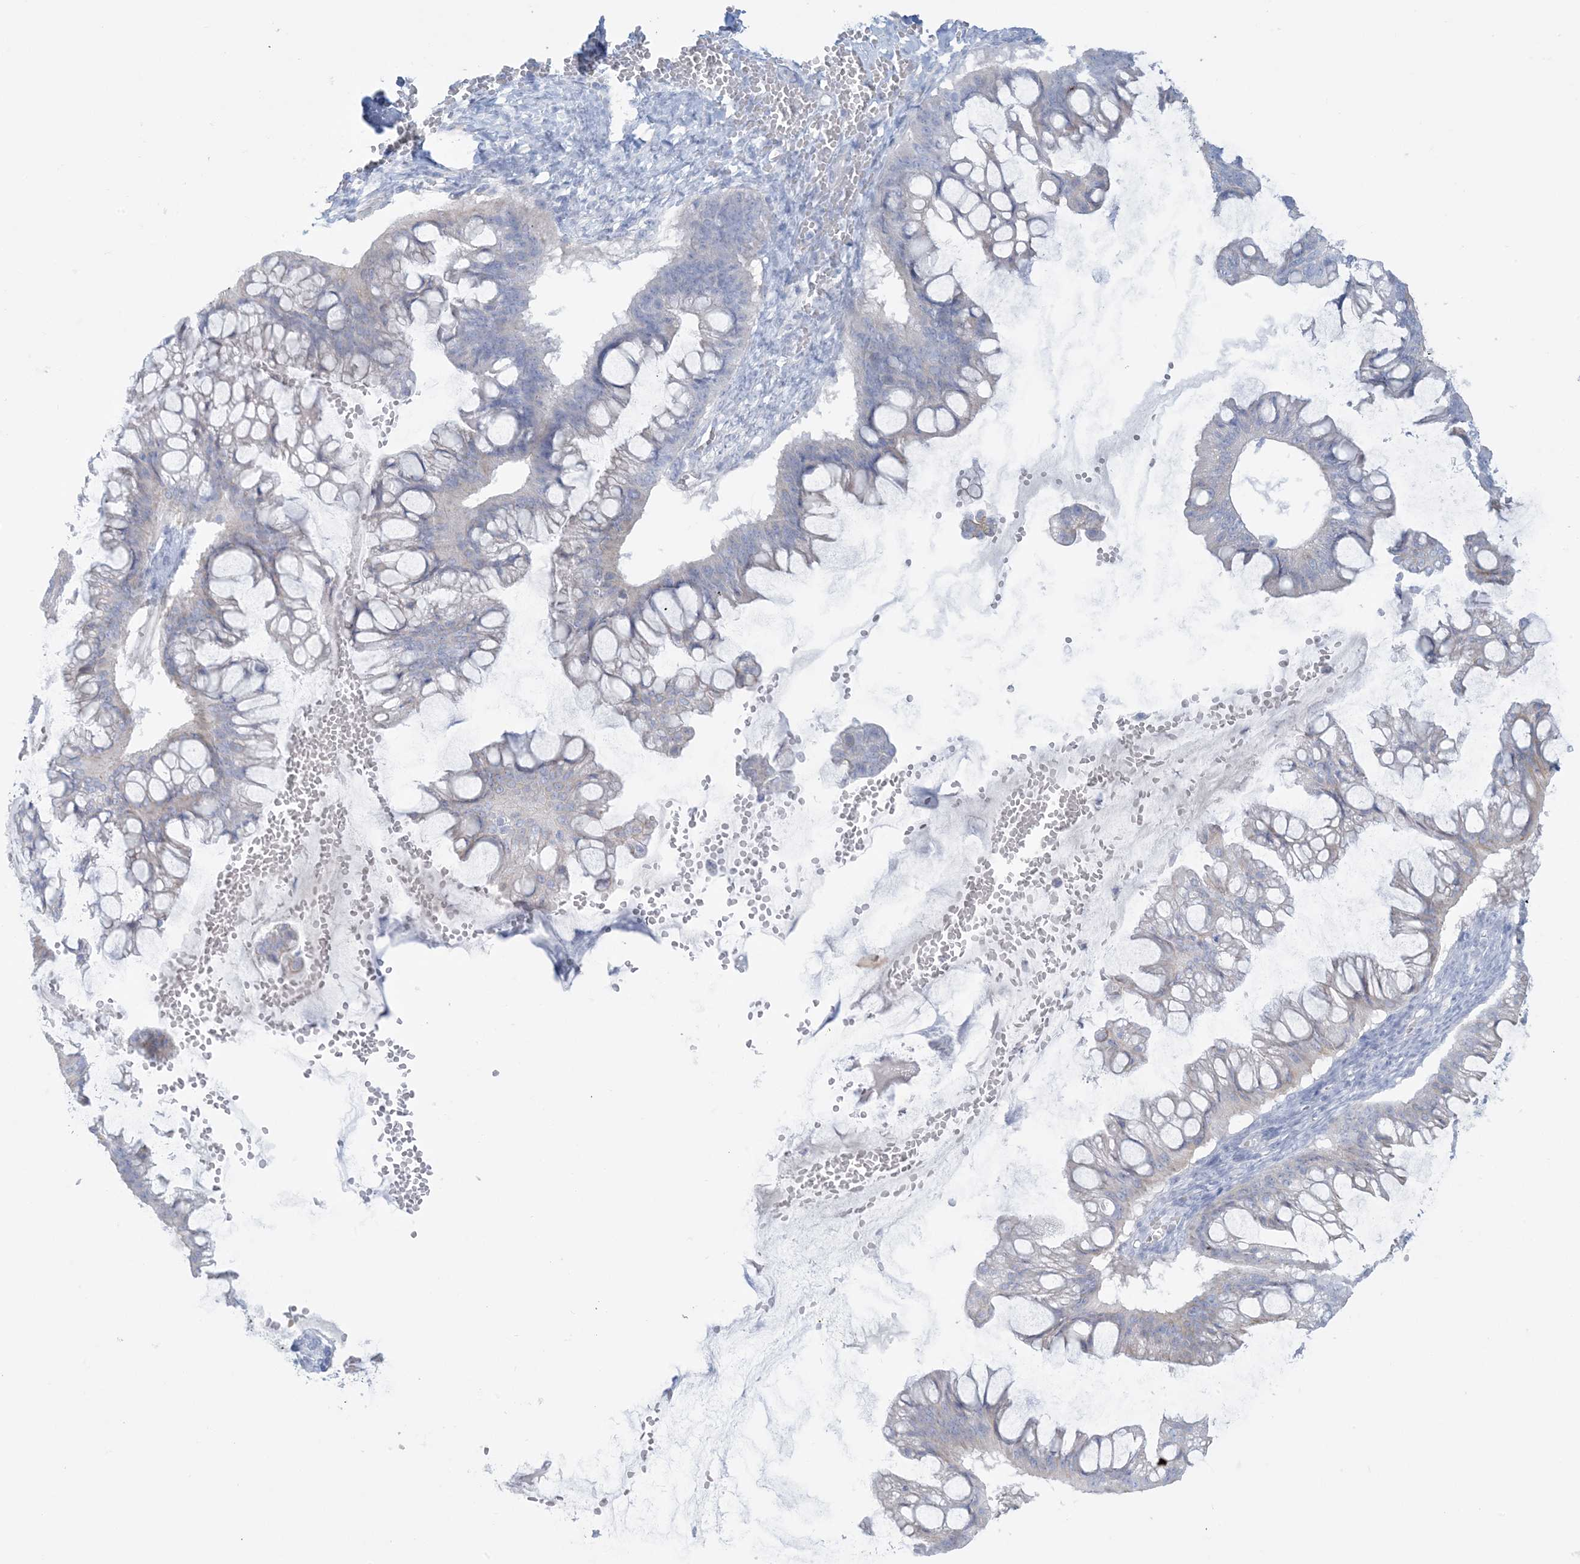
{"staining": {"intensity": "negative", "quantity": "none", "location": "none"}, "tissue": "ovarian cancer", "cell_type": "Tumor cells", "image_type": "cancer", "snomed": [{"axis": "morphology", "description": "Cystadenocarcinoma, mucinous, NOS"}, {"axis": "topography", "description": "Ovary"}], "caption": "Immunohistochemical staining of human ovarian cancer shows no significant positivity in tumor cells.", "gene": "AGXT", "patient": {"sex": "female", "age": 73}}